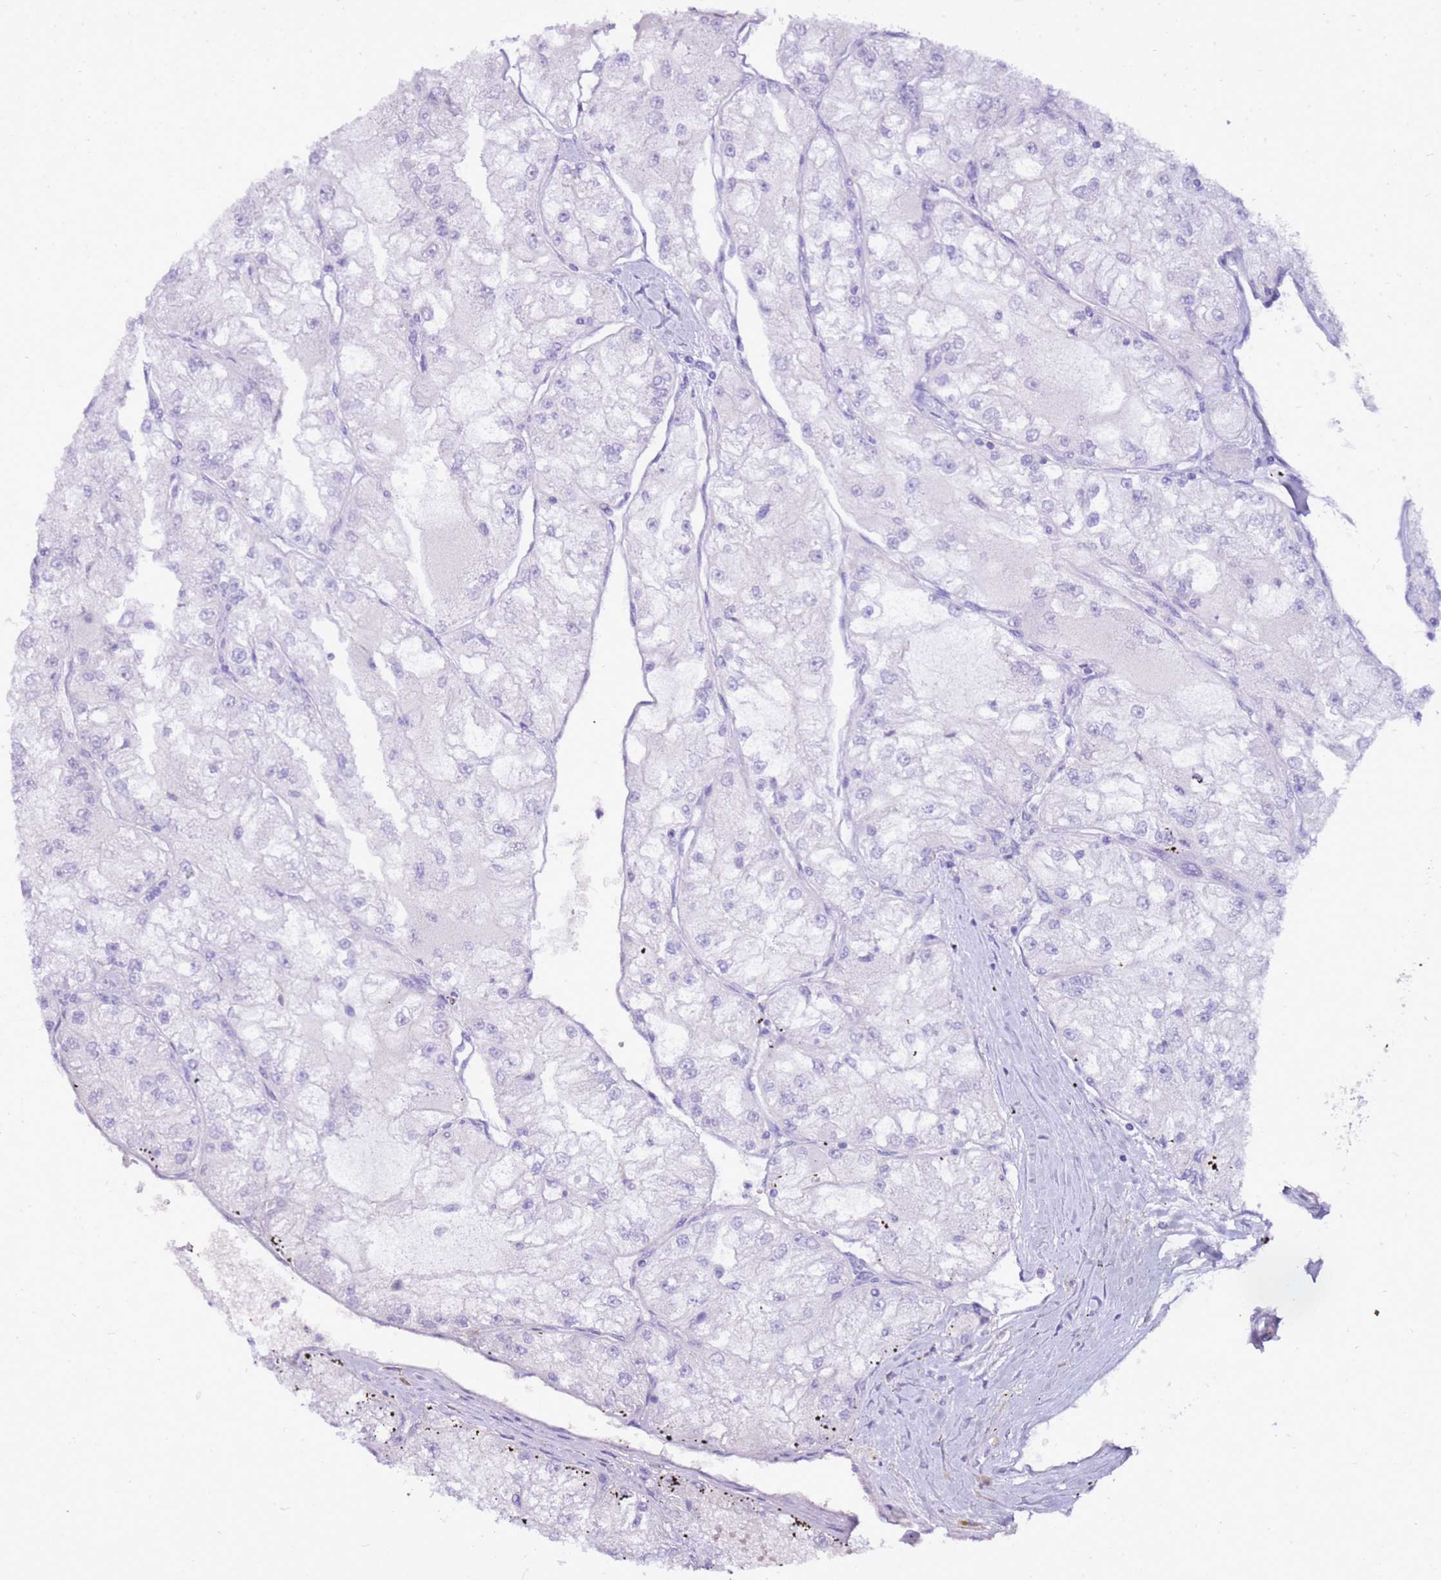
{"staining": {"intensity": "negative", "quantity": "none", "location": "none"}, "tissue": "renal cancer", "cell_type": "Tumor cells", "image_type": "cancer", "snomed": [{"axis": "morphology", "description": "Adenocarcinoma, NOS"}, {"axis": "topography", "description": "Kidney"}], "caption": "Tumor cells show no significant protein staining in renal cancer.", "gene": "DCDC2B", "patient": {"sex": "female", "age": 72}}